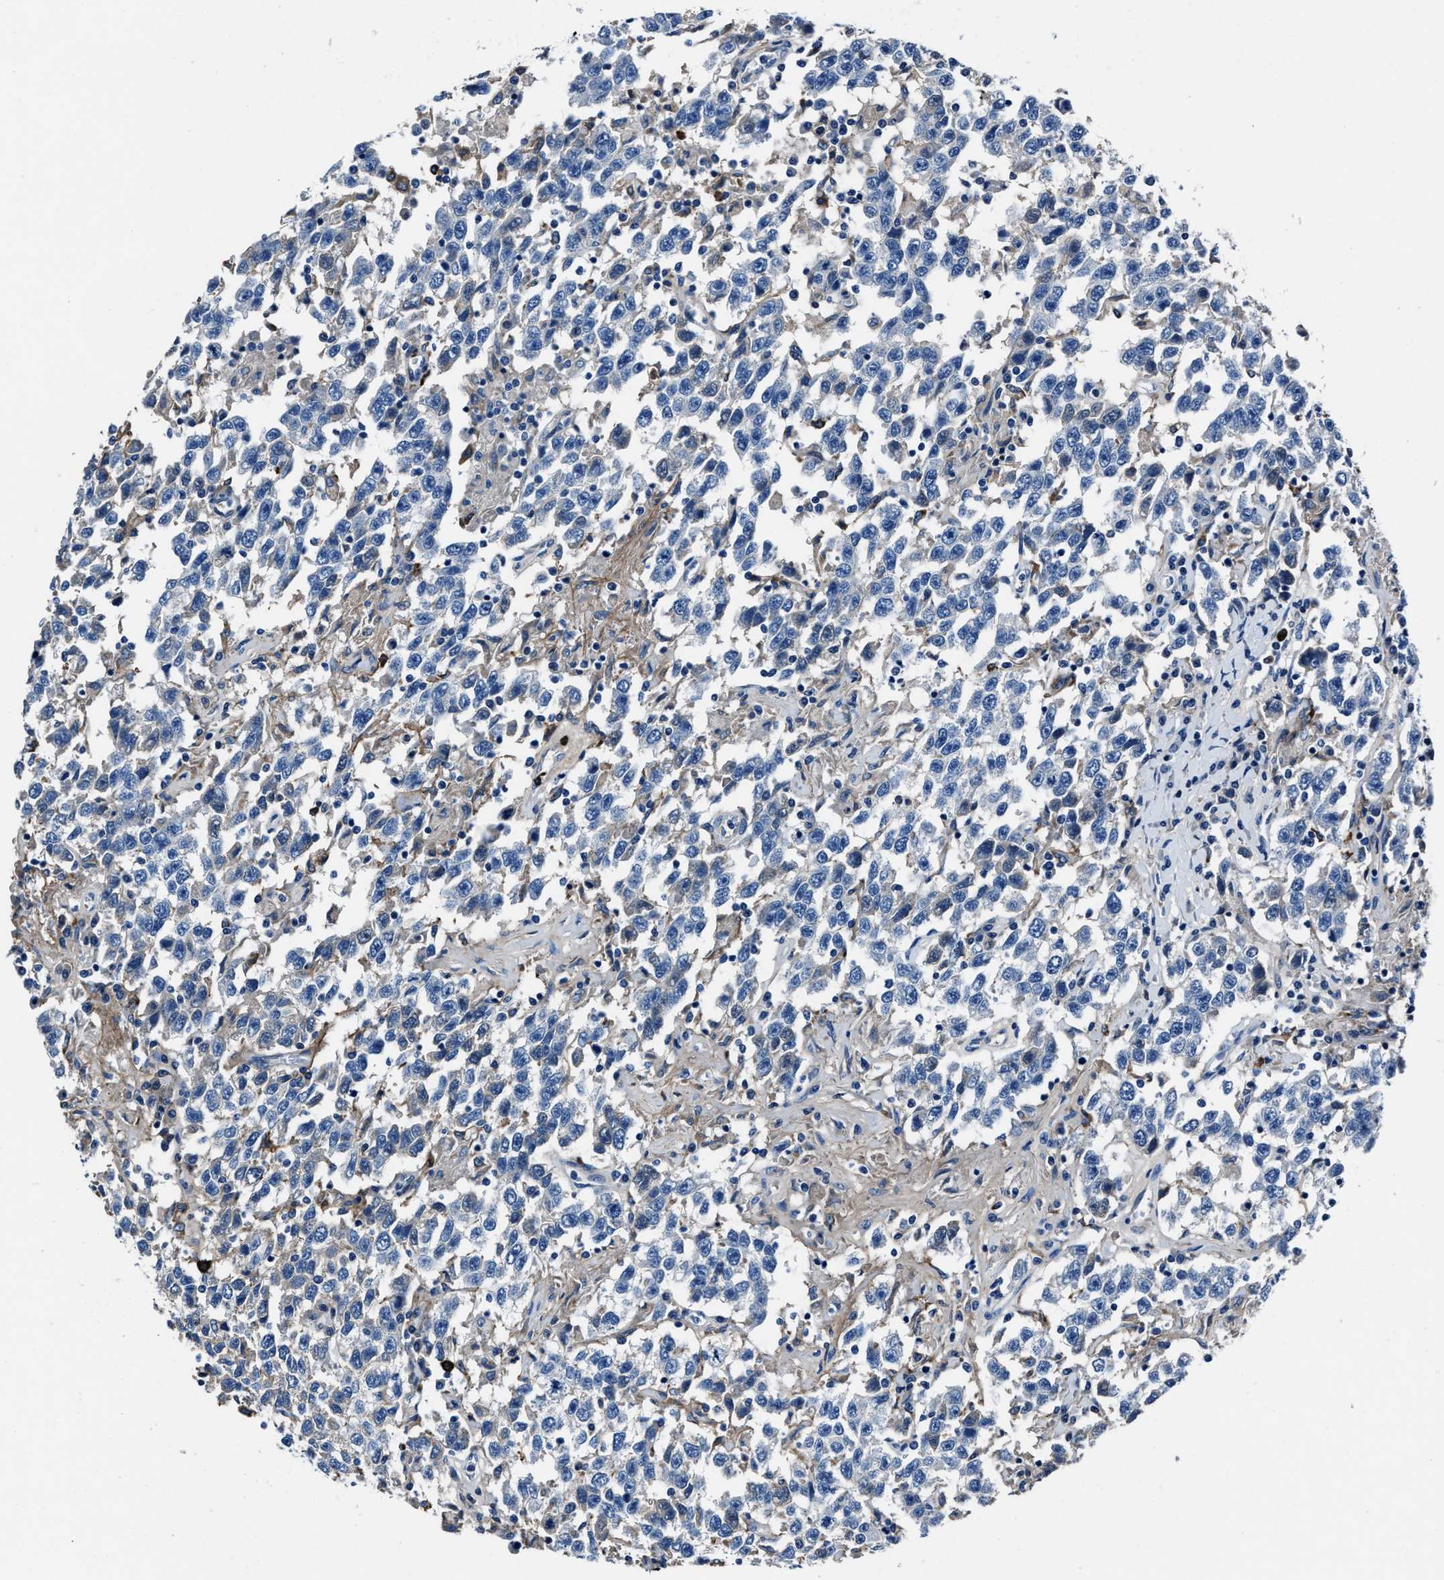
{"staining": {"intensity": "negative", "quantity": "none", "location": "none"}, "tissue": "testis cancer", "cell_type": "Tumor cells", "image_type": "cancer", "snomed": [{"axis": "morphology", "description": "Seminoma, NOS"}, {"axis": "topography", "description": "Testis"}], "caption": "Immunohistochemistry (IHC) histopathology image of neoplastic tissue: human testis seminoma stained with DAB demonstrates no significant protein positivity in tumor cells. The staining is performed using DAB brown chromogen with nuclei counter-stained in using hematoxylin.", "gene": "FGL2", "patient": {"sex": "male", "age": 41}}